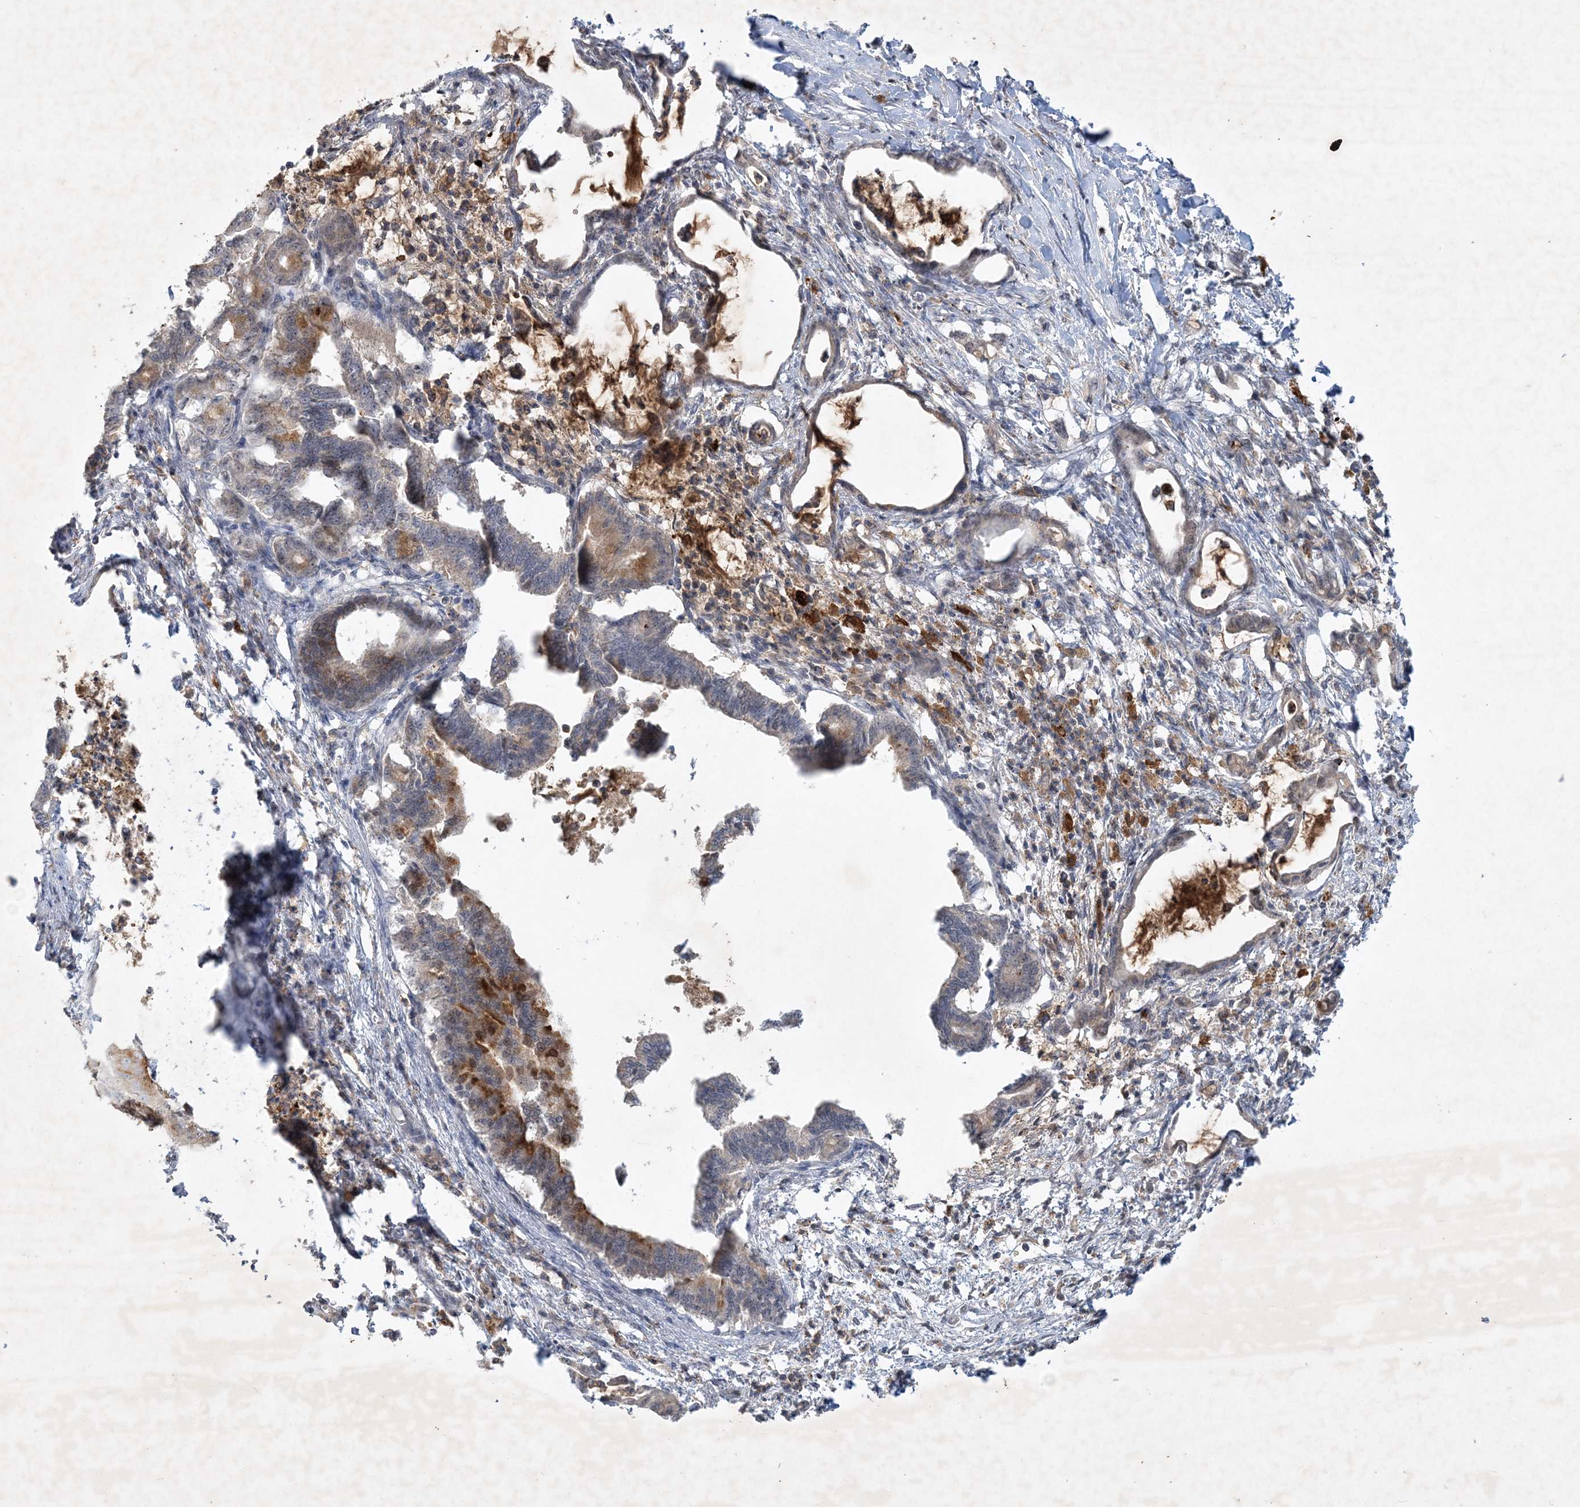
{"staining": {"intensity": "moderate", "quantity": "<25%", "location": "cytoplasmic/membranous"}, "tissue": "pancreatic cancer", "cell_type": "Tumor cells", "image_type": "cancer", "snomed": [{"axis": "morphology", "description": "Adenocarcinoma, NOS"}, {"axis": "topography", "description": "Pancreas"}], "caption": "An image of pancreatic cancer stained for a protein reveals moderate cytoplasmic/membranous brown staining in tumor cells.", "gene": "THG1L", "patient": {"sex": "female", "age": 55}}